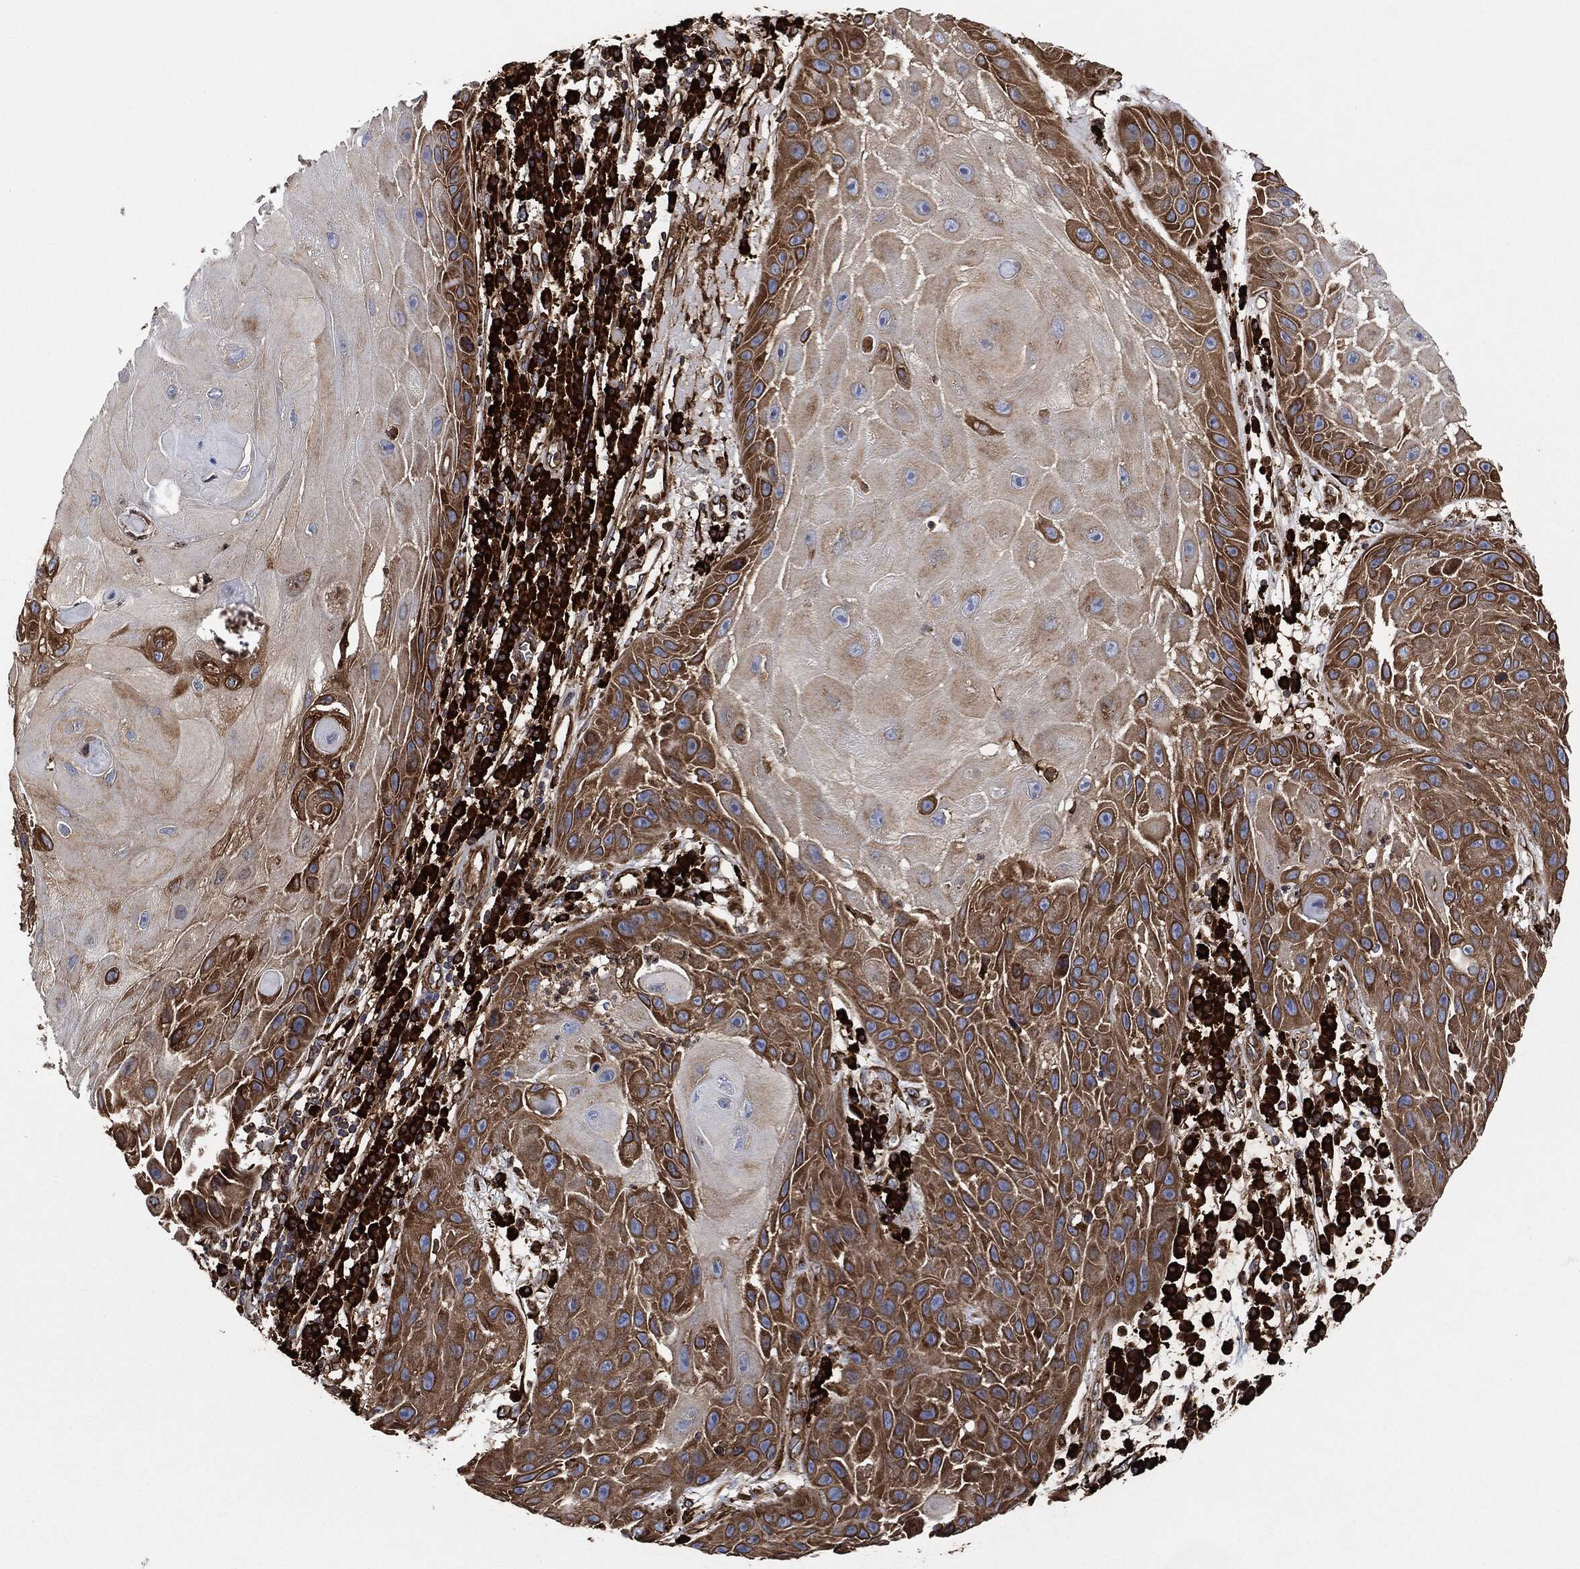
{"staining": {"intensity": "moderate", "quantity": ">75%", "location": "cytoplasmic/membranous"}, "tissue": "skin cancer", "cell_type": "Tumor cells", "image_type": "cancer", "snomed": [{"axis": "morphology", "description": "Normal tissue, NOS"}, {"axis": "morphology", "description": "Squamous cell carcinoma, NOS"}, {"axis": "topography", "description": "Skin"}], "caption": "Brown immunohistochemical staining in skin cancer (squamous cell carcinoma) exhibits moderate cytoplasmic/membranous expression in approximately >75% of tumor cells.", "gene": "AMFR", "patient": {"sex": "male", "age": 79}}